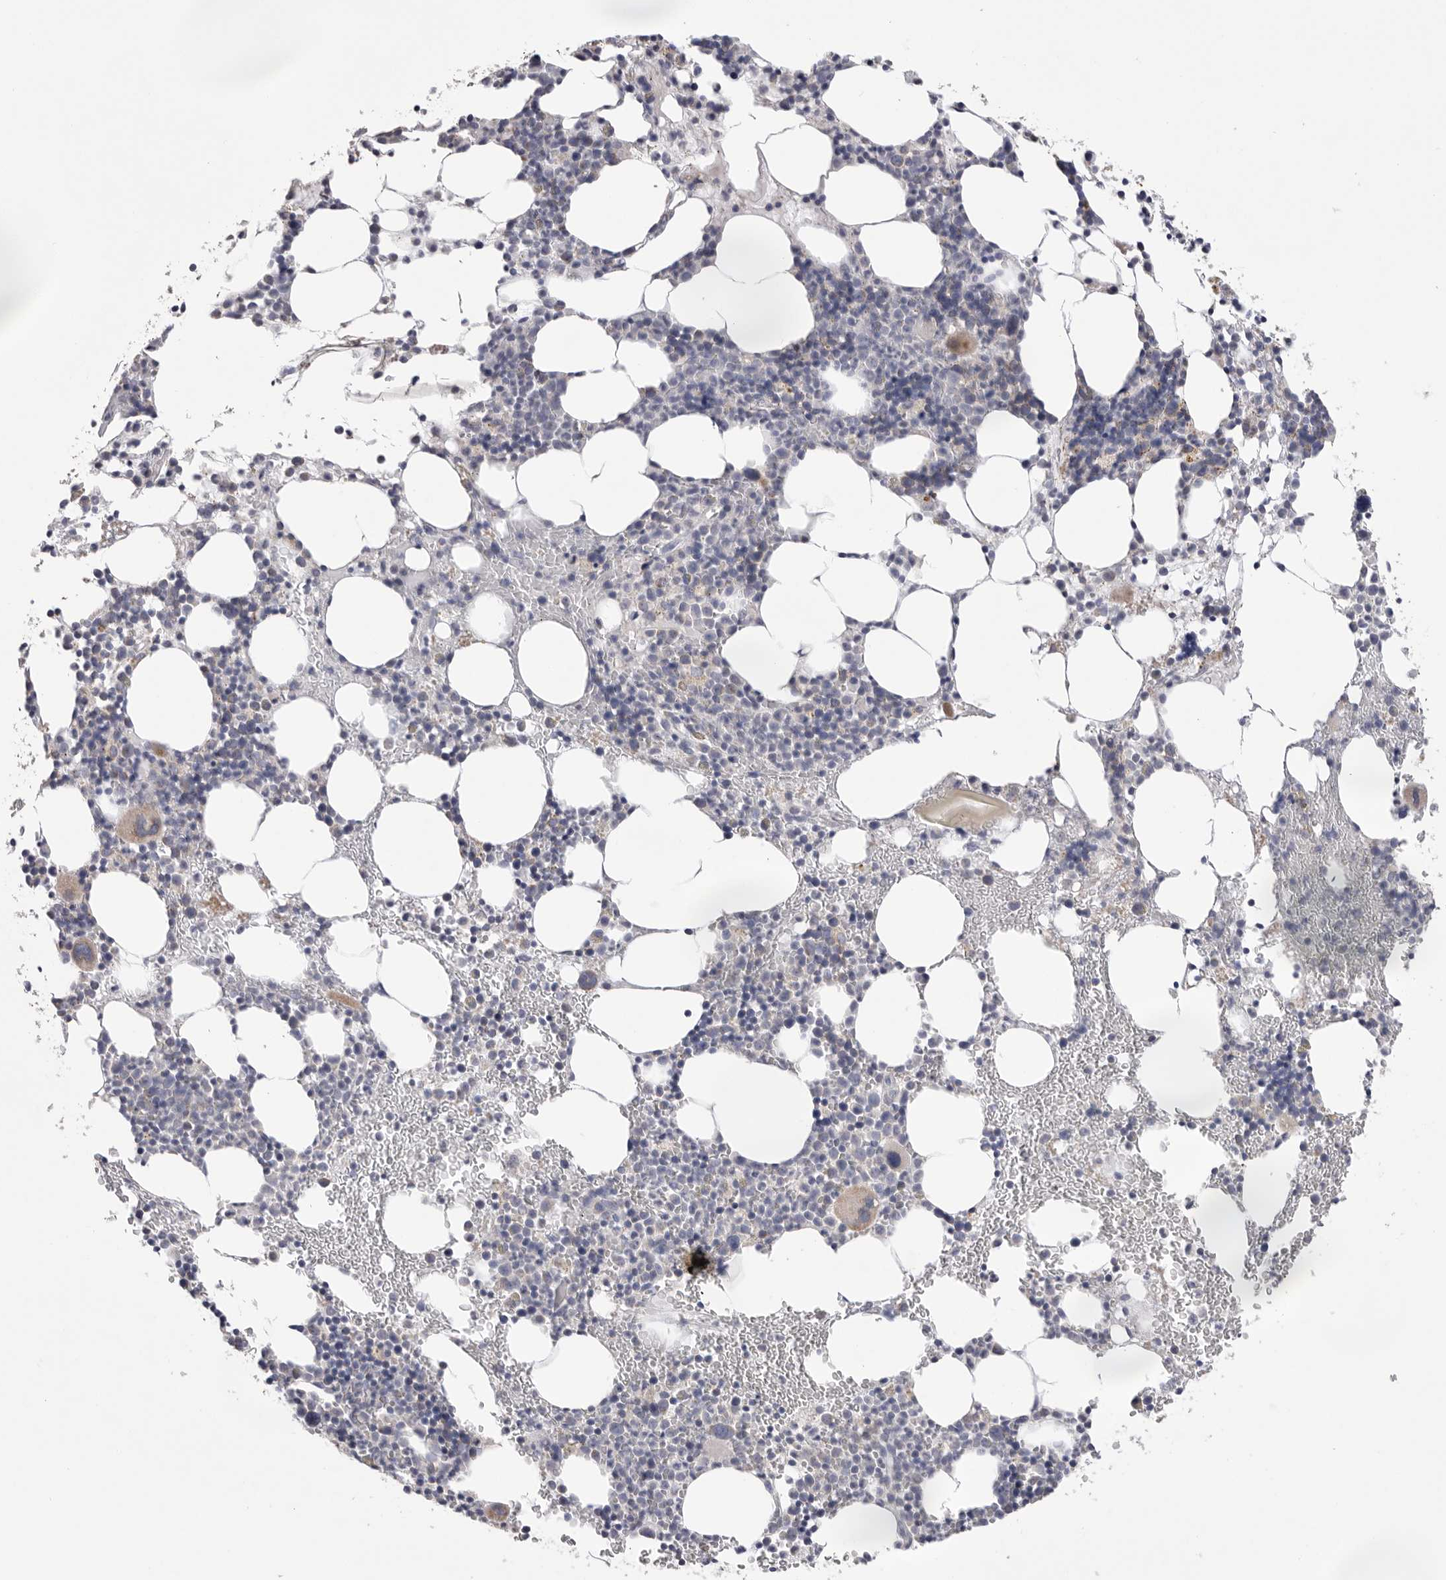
{"staining": {"intensity": "weak", "quantity": "<25%", "location": "cytoplasmic/membranous"}, "tissue": "bone marrow", "cell_type": "Hematopoietic cells", "image_type": "normal", "snomed": [{"axis": "morphology", "description": "Normal tissue, NOS"}, {"axis": "morphology", "description": "Inflammation, NOS"}, {"axis": "topography", "description": "Bone marrow"}], "caption": "Immunohistochemistry (IHC) of unremarkable bone marrow exhibits no expression in hematopoietic cells.", "gene": "VDAC3", "patient": {"sex": "male", "age": 44}}